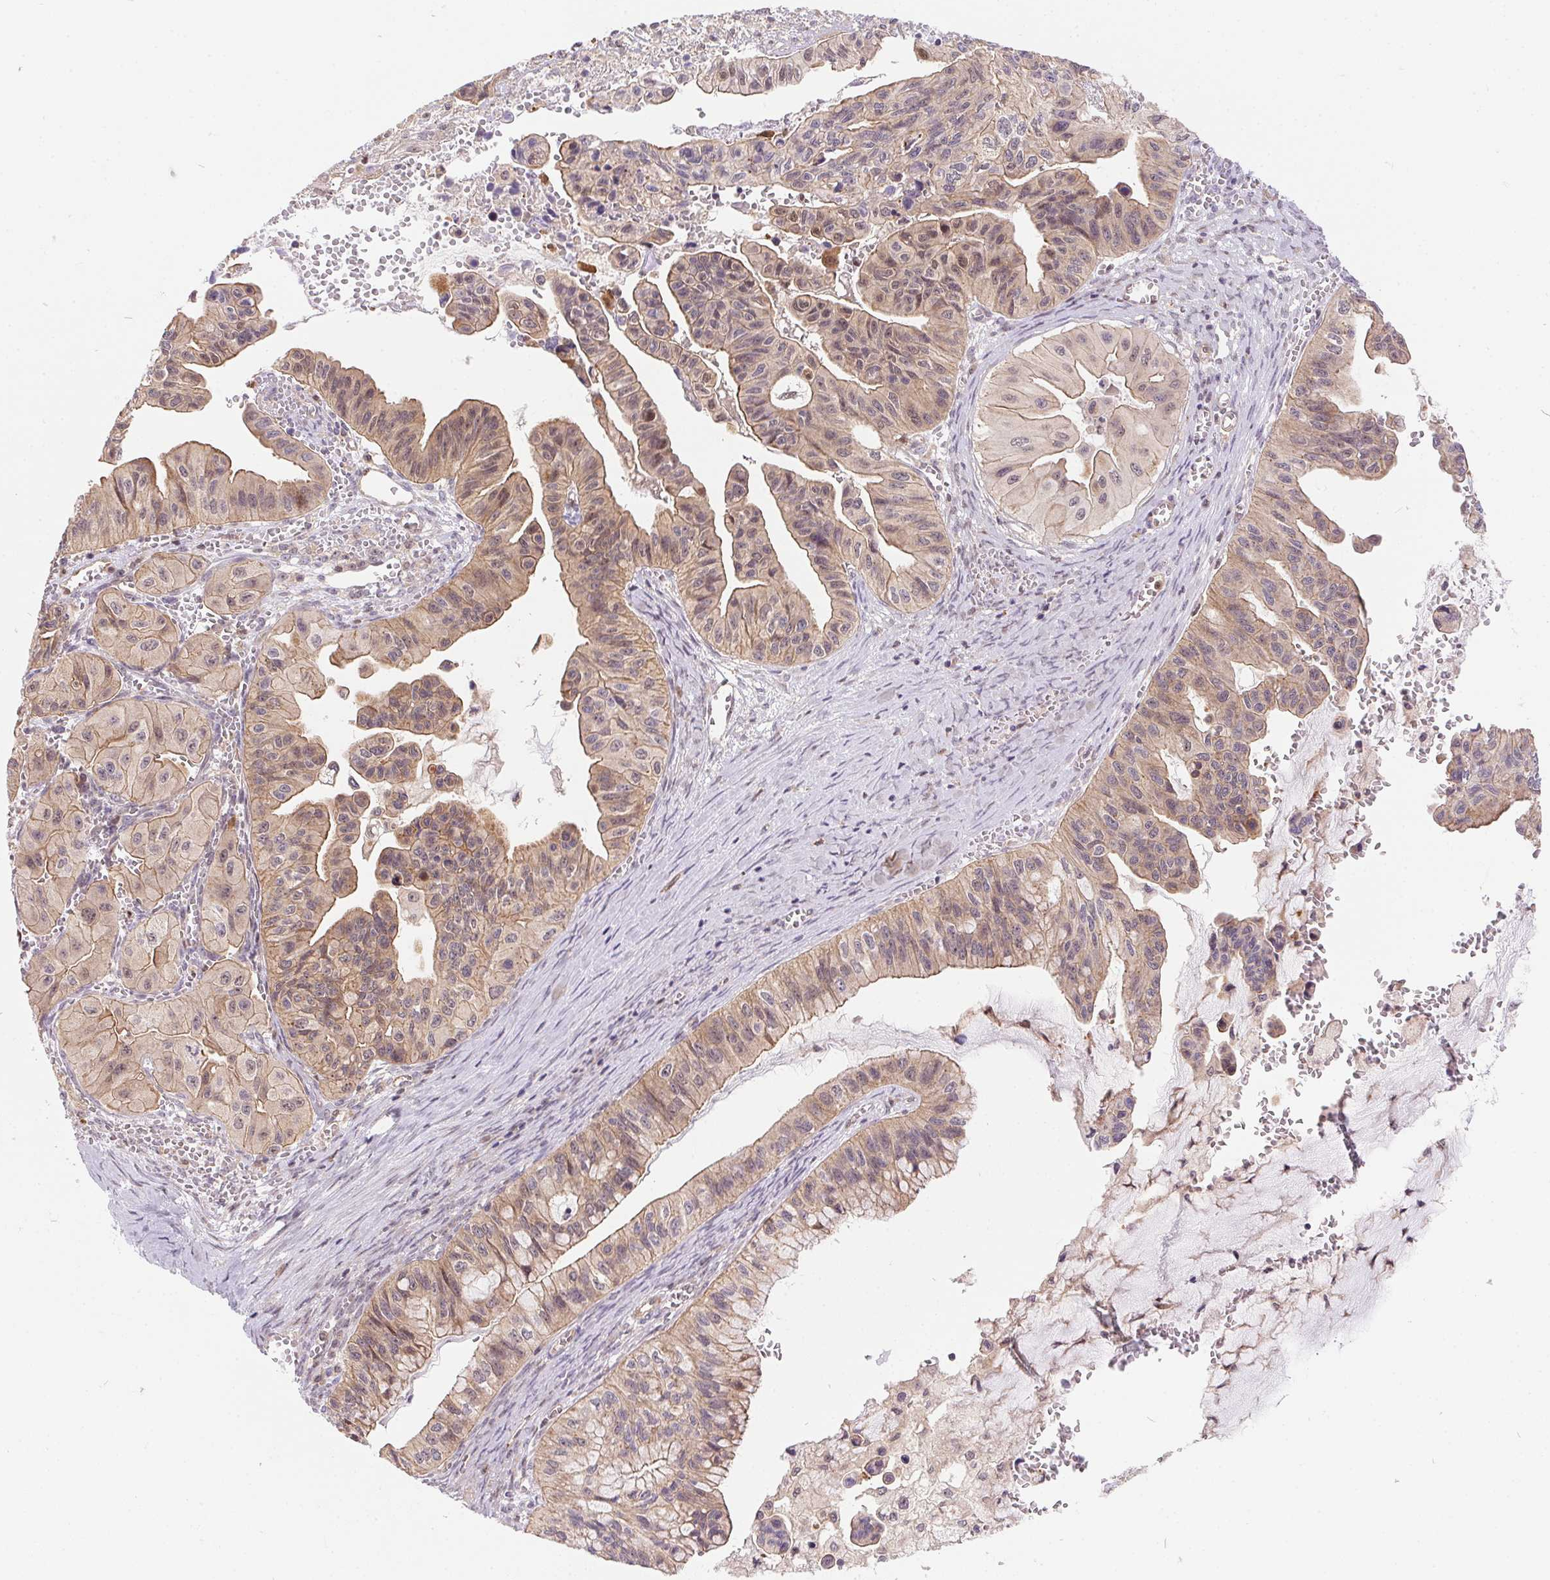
{"staining": {"intensity": "moderate", "quantity": ">75%", "location": "cytoplasmic/membranous,nuclear"}, "tissue": "ovarian cancer", "cell_type": "Tumor cells", "image_type": "cancer", "snomed": [{"axis": "morphology", "description": "Cystadenocarcinoma, mucinous, NOS"}, {"axis": "topography", "description": "Ovary"}], "caption": "Ovarian cancer (mucinous cystadenocarcinoma) stained with a protein marker reveals moderate staining in tumor cells.", "gene": "NUDT16", "patient": {"sex": "female", "age": 72}}